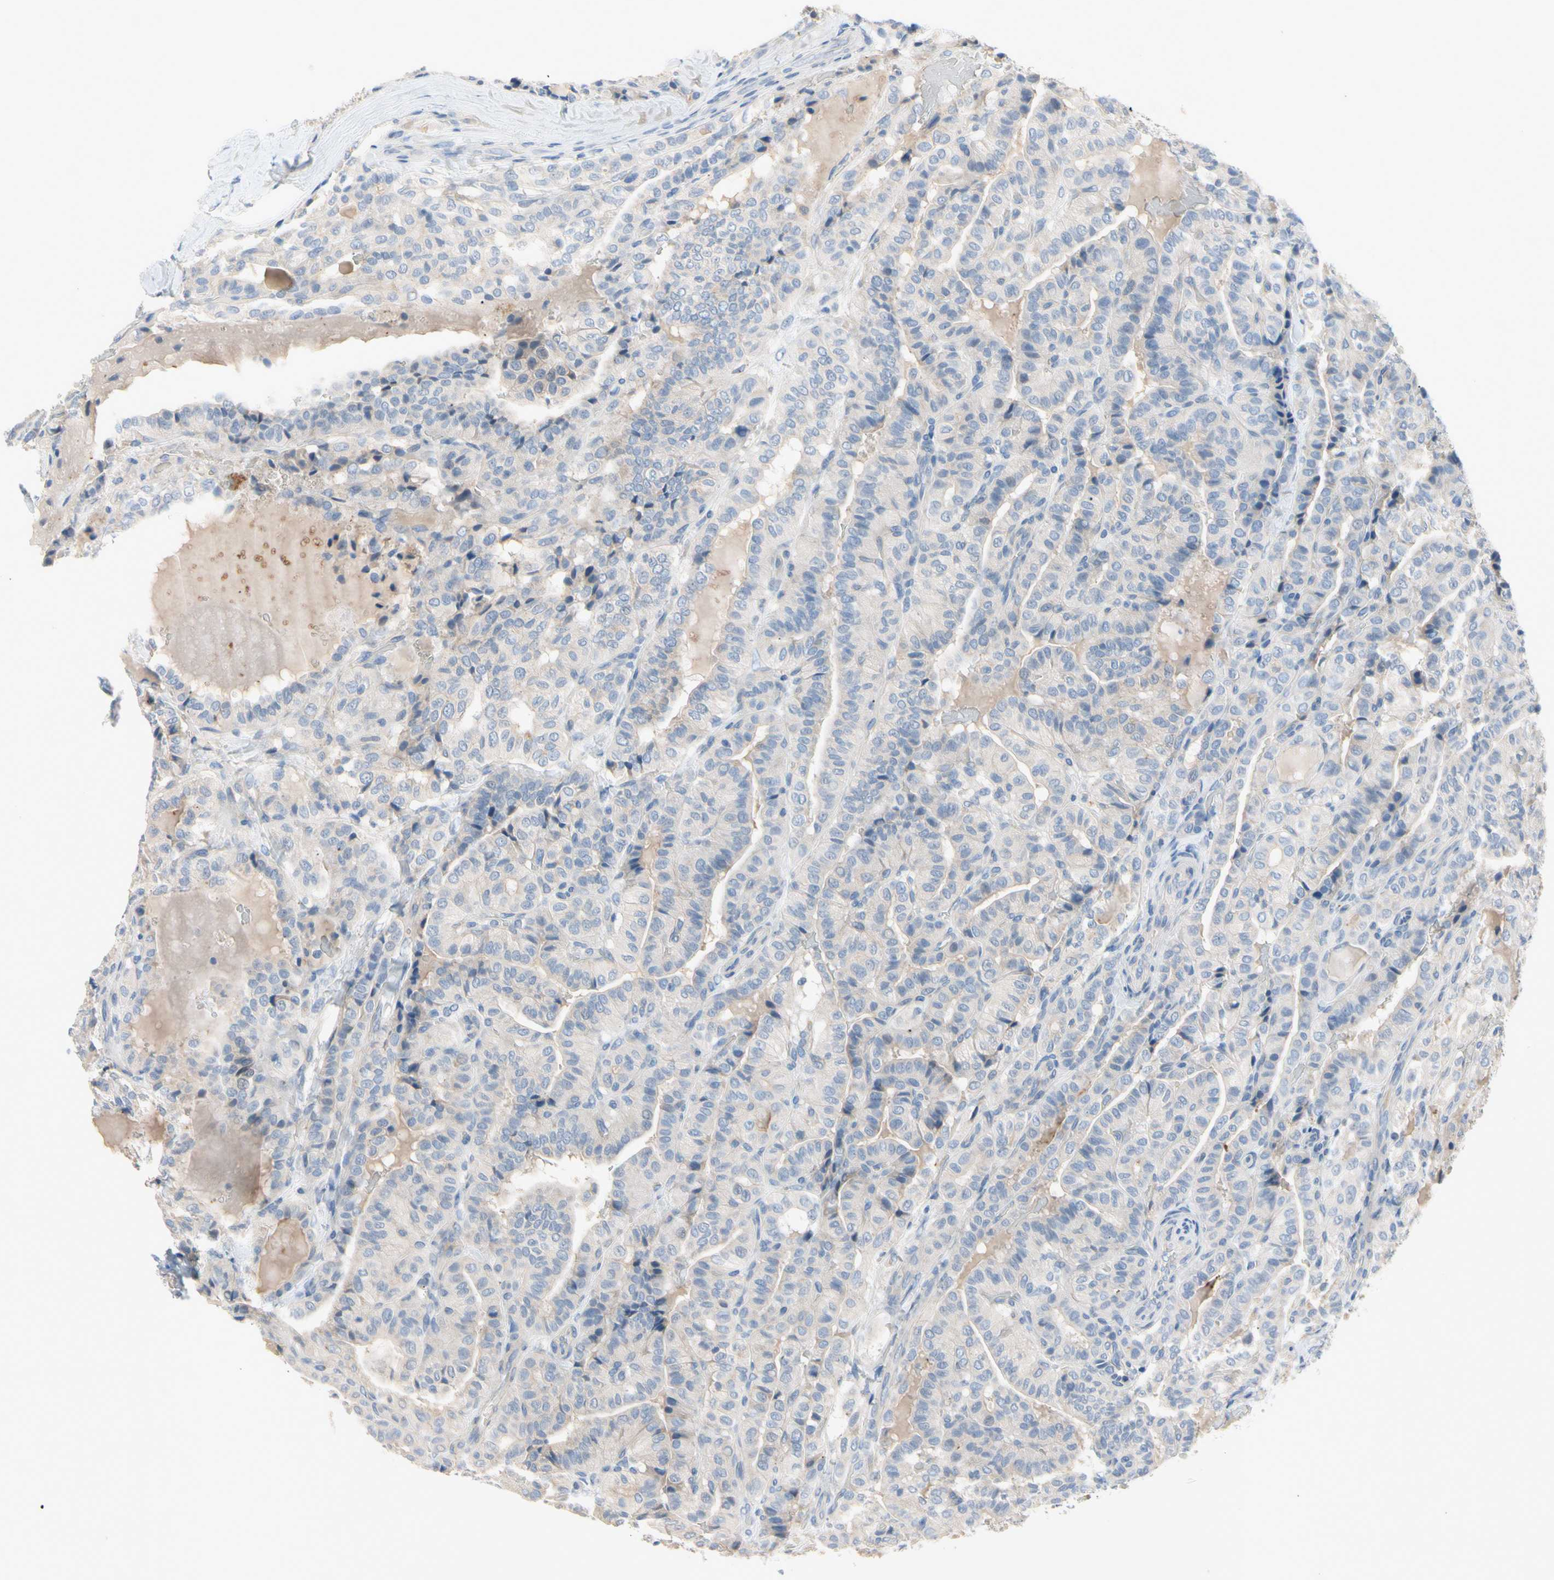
{"staining": {"intensity": "negative", "quantity": "none", "location": "none"}, "tissue": "thyroid cancer", "cell_type": "Tumor cells", "image_type": "cancer", "snomed": [{"axis": "morphology", "description": "Papillary adenocarcinoma, NOS"}, {"axis": "topography", "description": "Thyroid gland"}], "caption": "Immunohistochemistry of thyroid papillary adenocarcinoma displays no staining in tumor cells. The staining was performed using DAB (3,3'-diaminobenzidine) to visualize the protein expression in brown, while the nuclei were stained in blue with hematoxylin (Magnification: 20x).", "gene": "MARK1", "patient": {"sex": "male", "age": 77}}